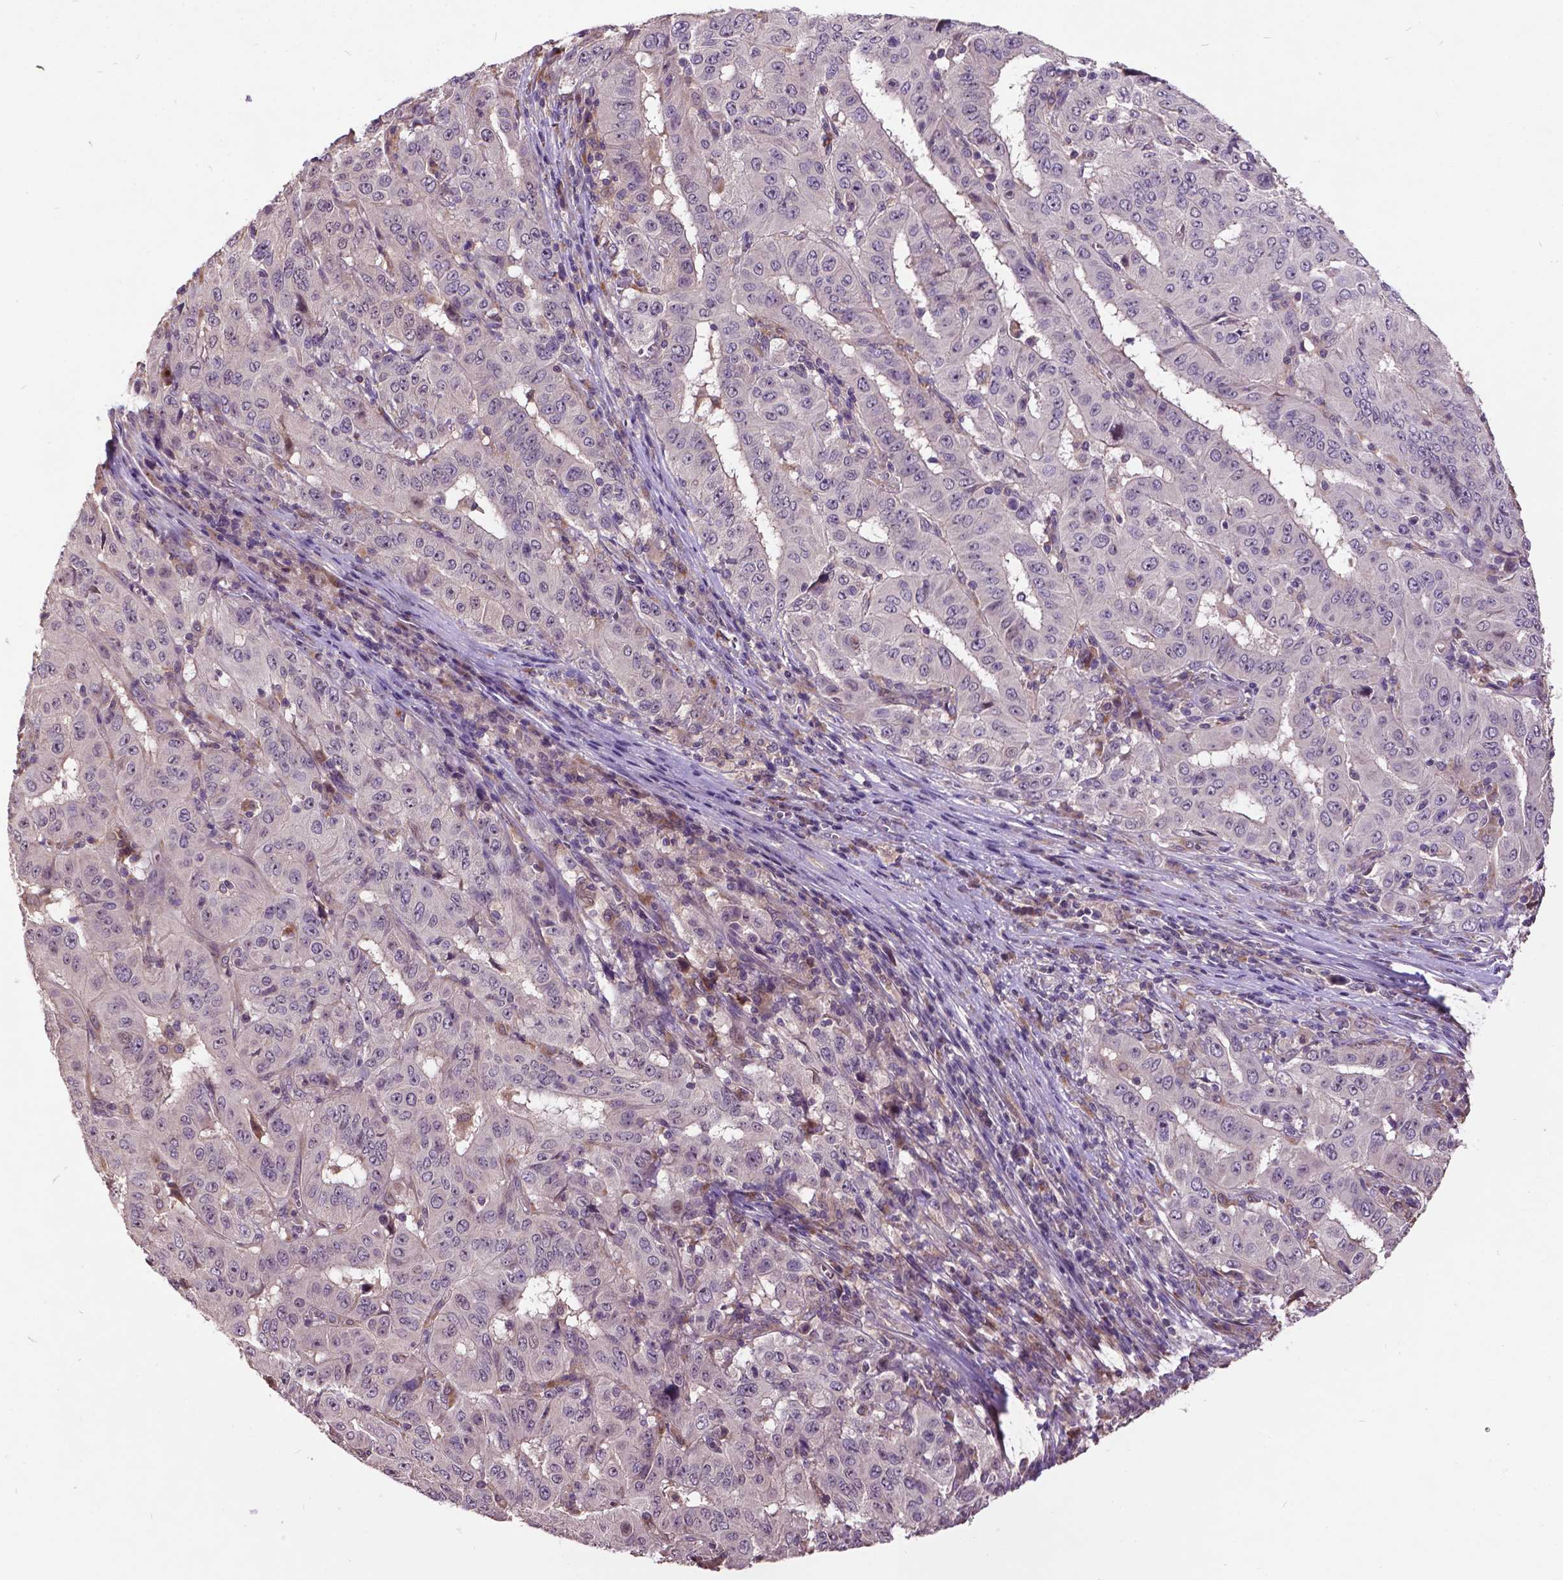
{"staining": {"intensity": "negative", "quantity": "none", "location": "none"}, "tissue": "pancreatic cancer", "cell_type": "Tumor cells", "image_type": "cancer", "snomed": [{"axis": "morphology", "description": "Adenocarcinoma, NOS"}, {"axis": "topography", "description": "Pancreas"}], "caption": "Tumor cells are negative for protein expression in human pancreatic adenocarcinoma. (DAB IHC with hematoxylin counter stain).", "gene": "AP1S3", "patient": {"sex": "male", "age": 63}}